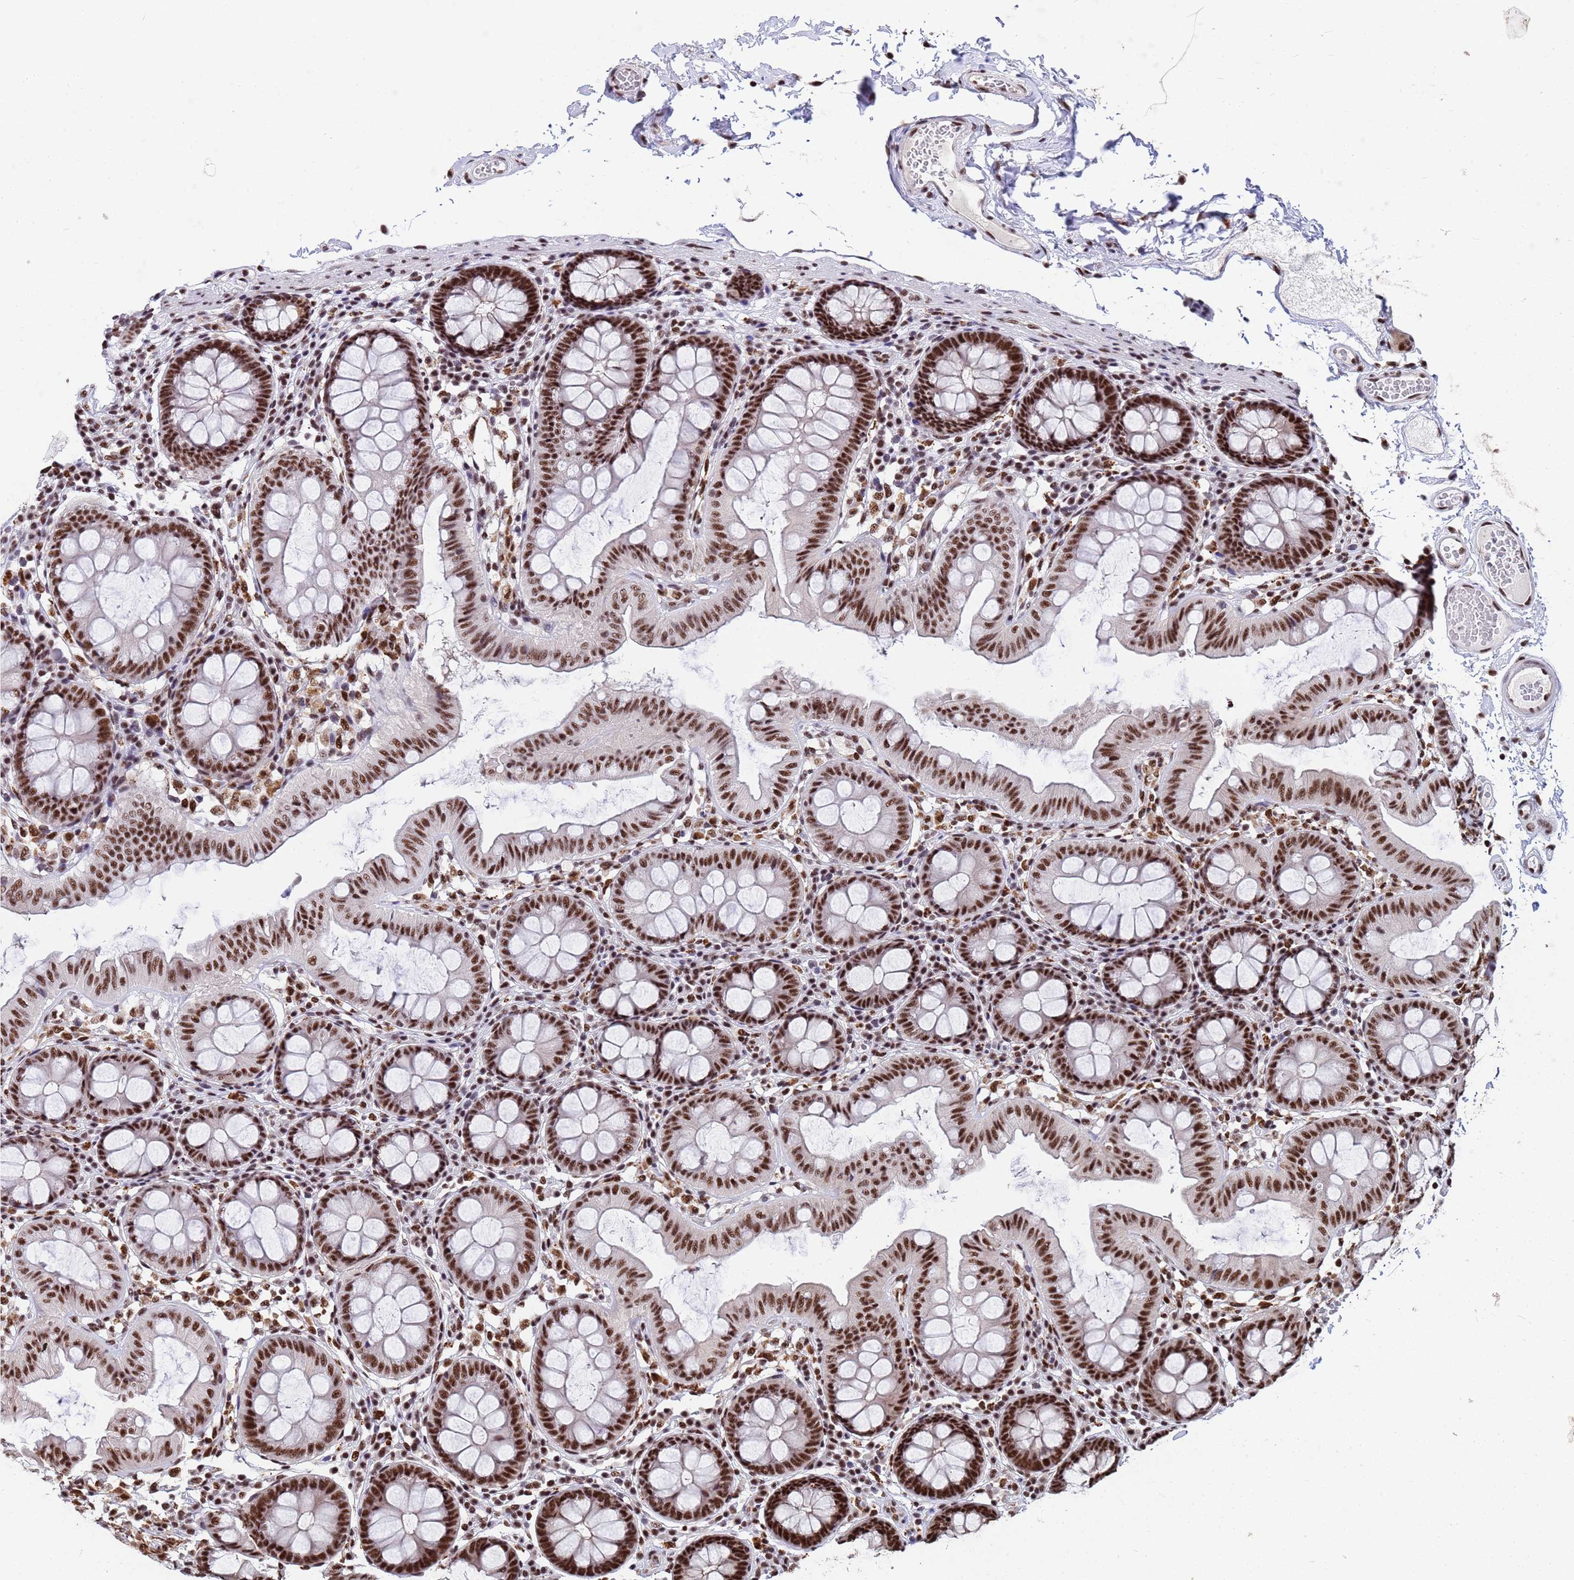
{"staining": {"intensity": "moderate", "quantity": ">75%", "location": "nuclear"}, "tissue": "colon", "cell_type": "Endothelial cells", "image_type": "normal", "snomed": [{"axis": "morphology", "description": "Normal tissue, NOS"}, {"axis": "topography", "description": "Colon"}], "caption": "Moderate nuclear positivity for a protein is seen in approximately >75% of endothelial cells of normal colon using immunohistochemistry (IHC).", "gene": "SF3B2", "patient": {"sex": "male", "age": 84}}